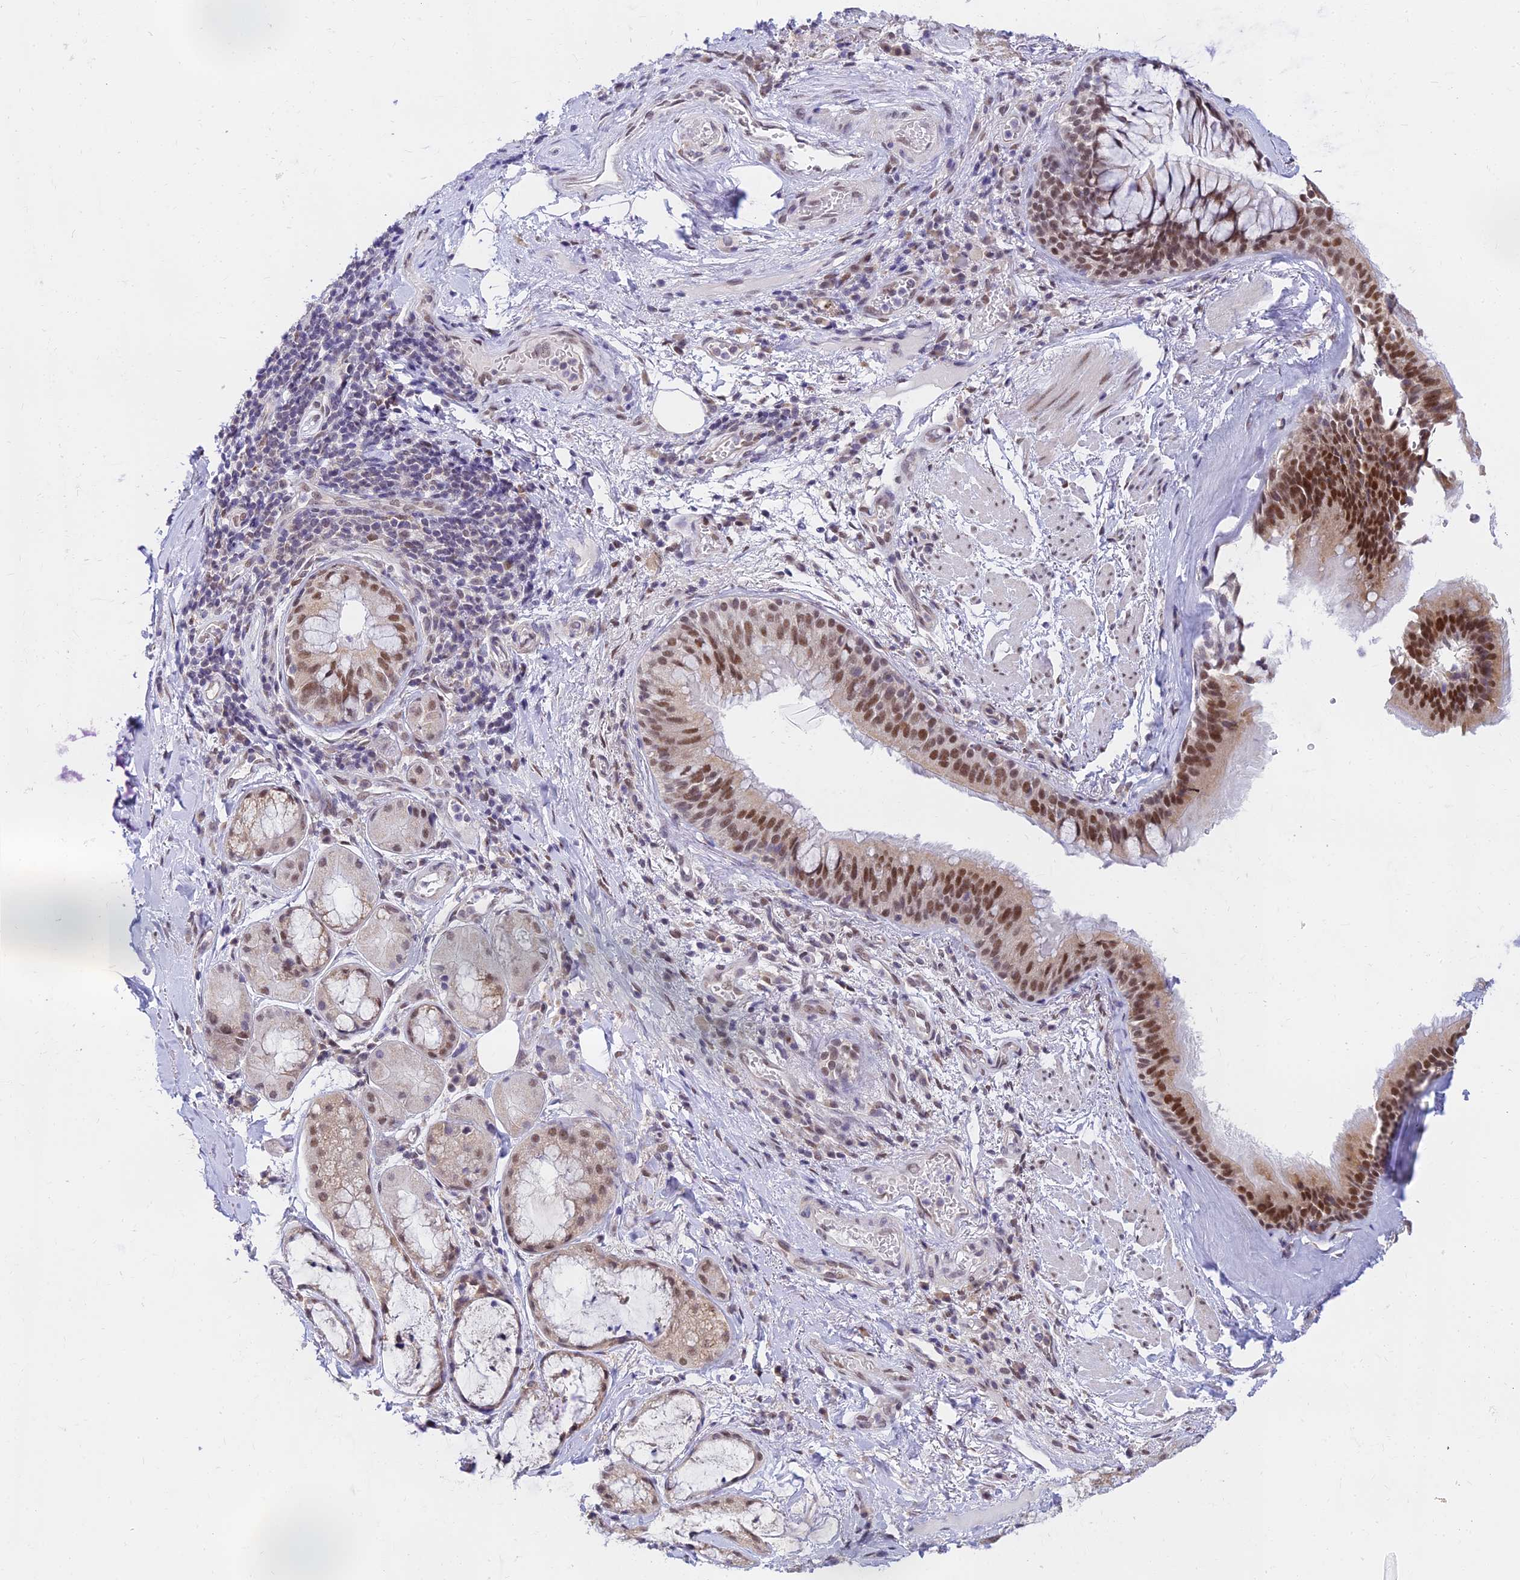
{"staining": {"intensity": "moderate", "quantity": ">75%", "location": "nuclear"}, "tissue": "soft tissue", "cell_type": "Fibroblasts", "image_type": "normal", "snomed": [{"axis": "morphology", "description": "Normal tissue, NOS"}, {"axis": "topography", "description": "Lymph node"}, {"axis": "topography", "description": "Cartilage tissue"}, {"axis": "topography", "description": "Bronchus"}], "caption": "Brown immunohistochemical staining in normal soft tissue displays moderate nuclear expression in about >75% of fibroblasts. The staining was performed using DAB, with brown indicating positive protein expression. Nuclei are stained blue with hematoxylin.", "gene": "C2orf49", "patient": {"sex": "male", "age": 63}}